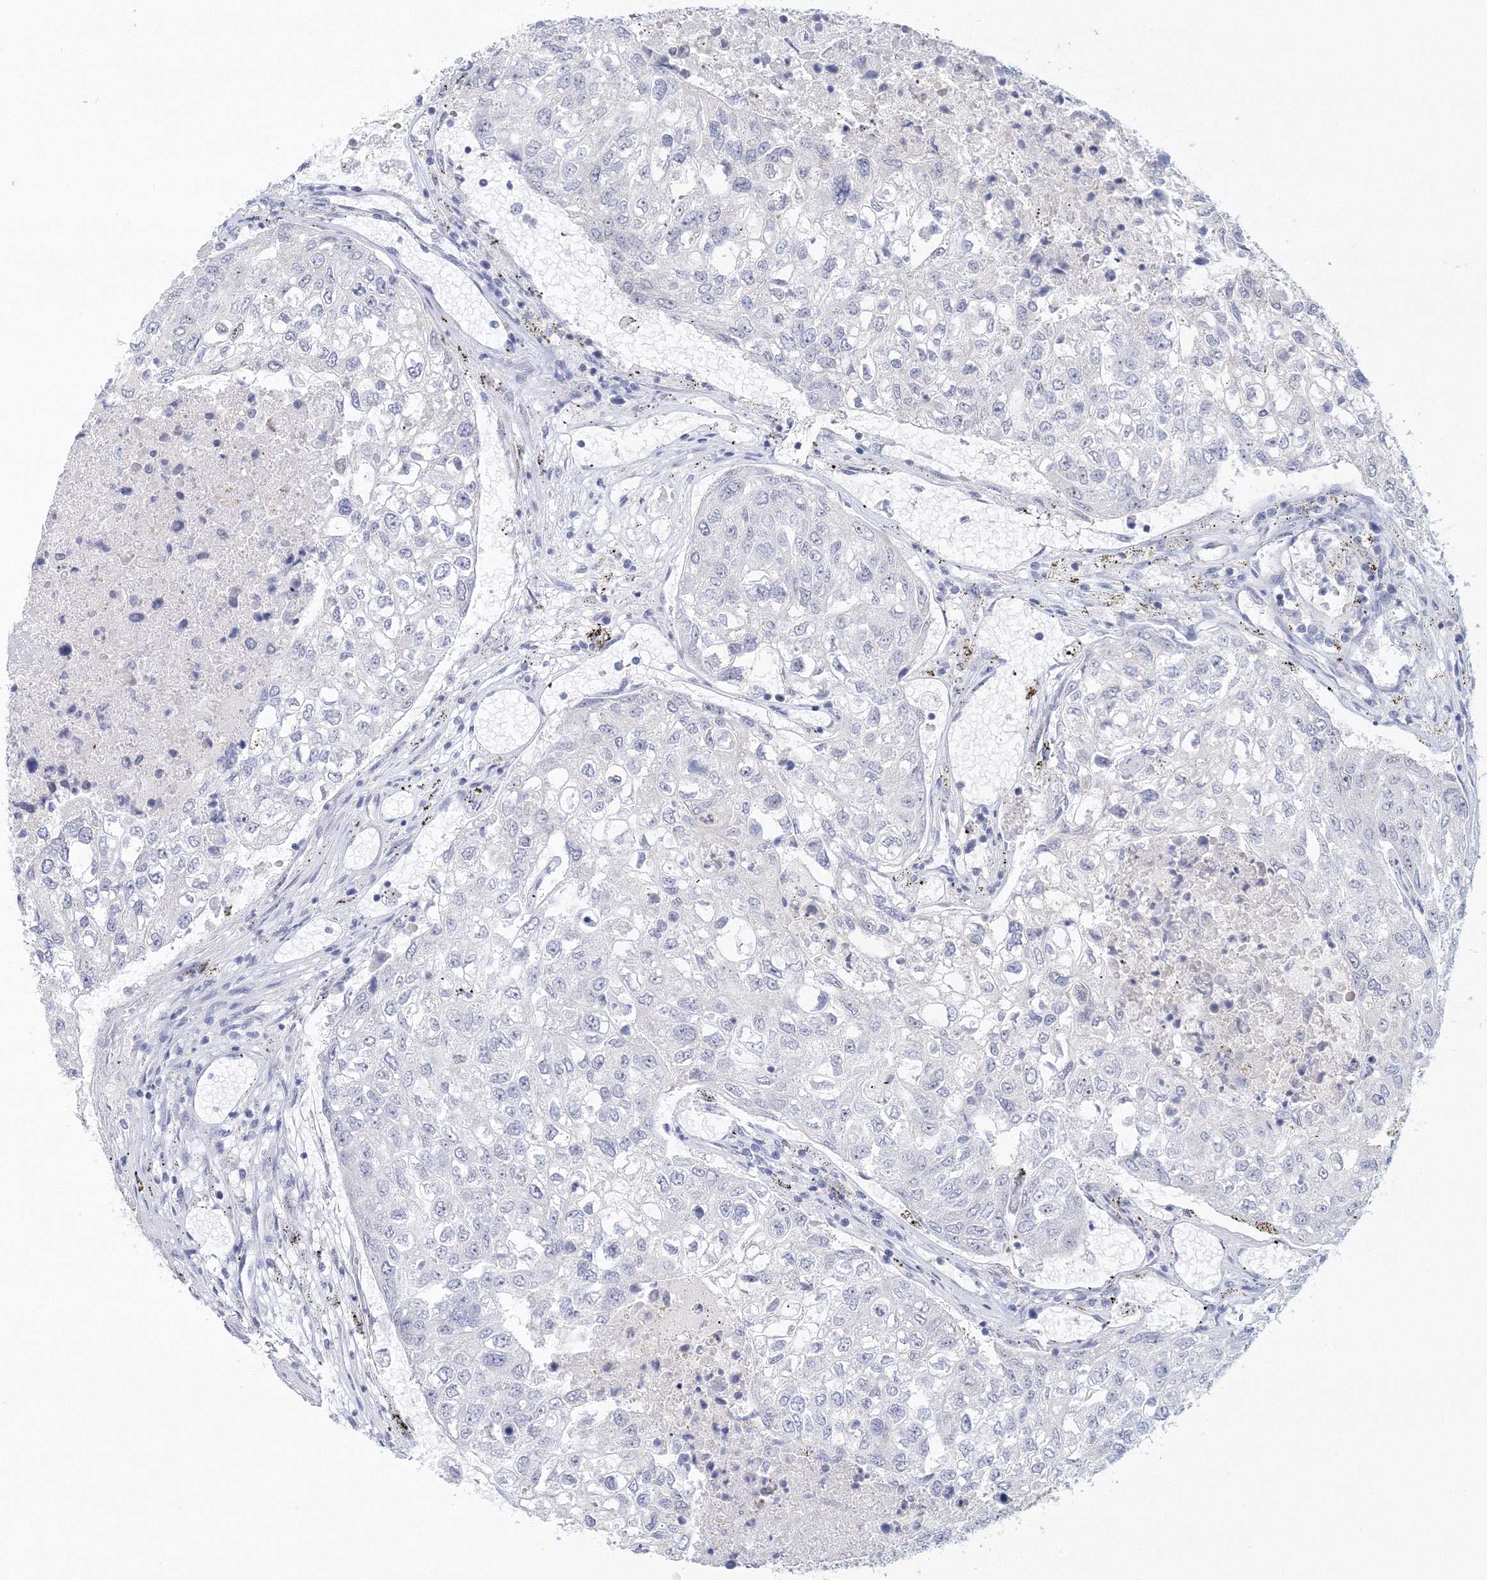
{"staining": {"intensity": "negative", "quantity": "none", "location": "none"}, "tissue": "urothelial cancer", "cell_type": "Tumor cells", "image_type": "cancer", "snomed": [{"axis": "morphology", "description": "Urothelial carcinoma, High grade"}, {"axis": "topography", "description": "Lymph node"}, {"axis": "topography", "description": "Urinary bladder"}], "caption": "This is an immunohistochemistry (IHC) micrograph of human urothelial cancer. There is no expression in tumor cells.", "gene": "VSIG1", "patient": {"sex": "male", "age": 51}}